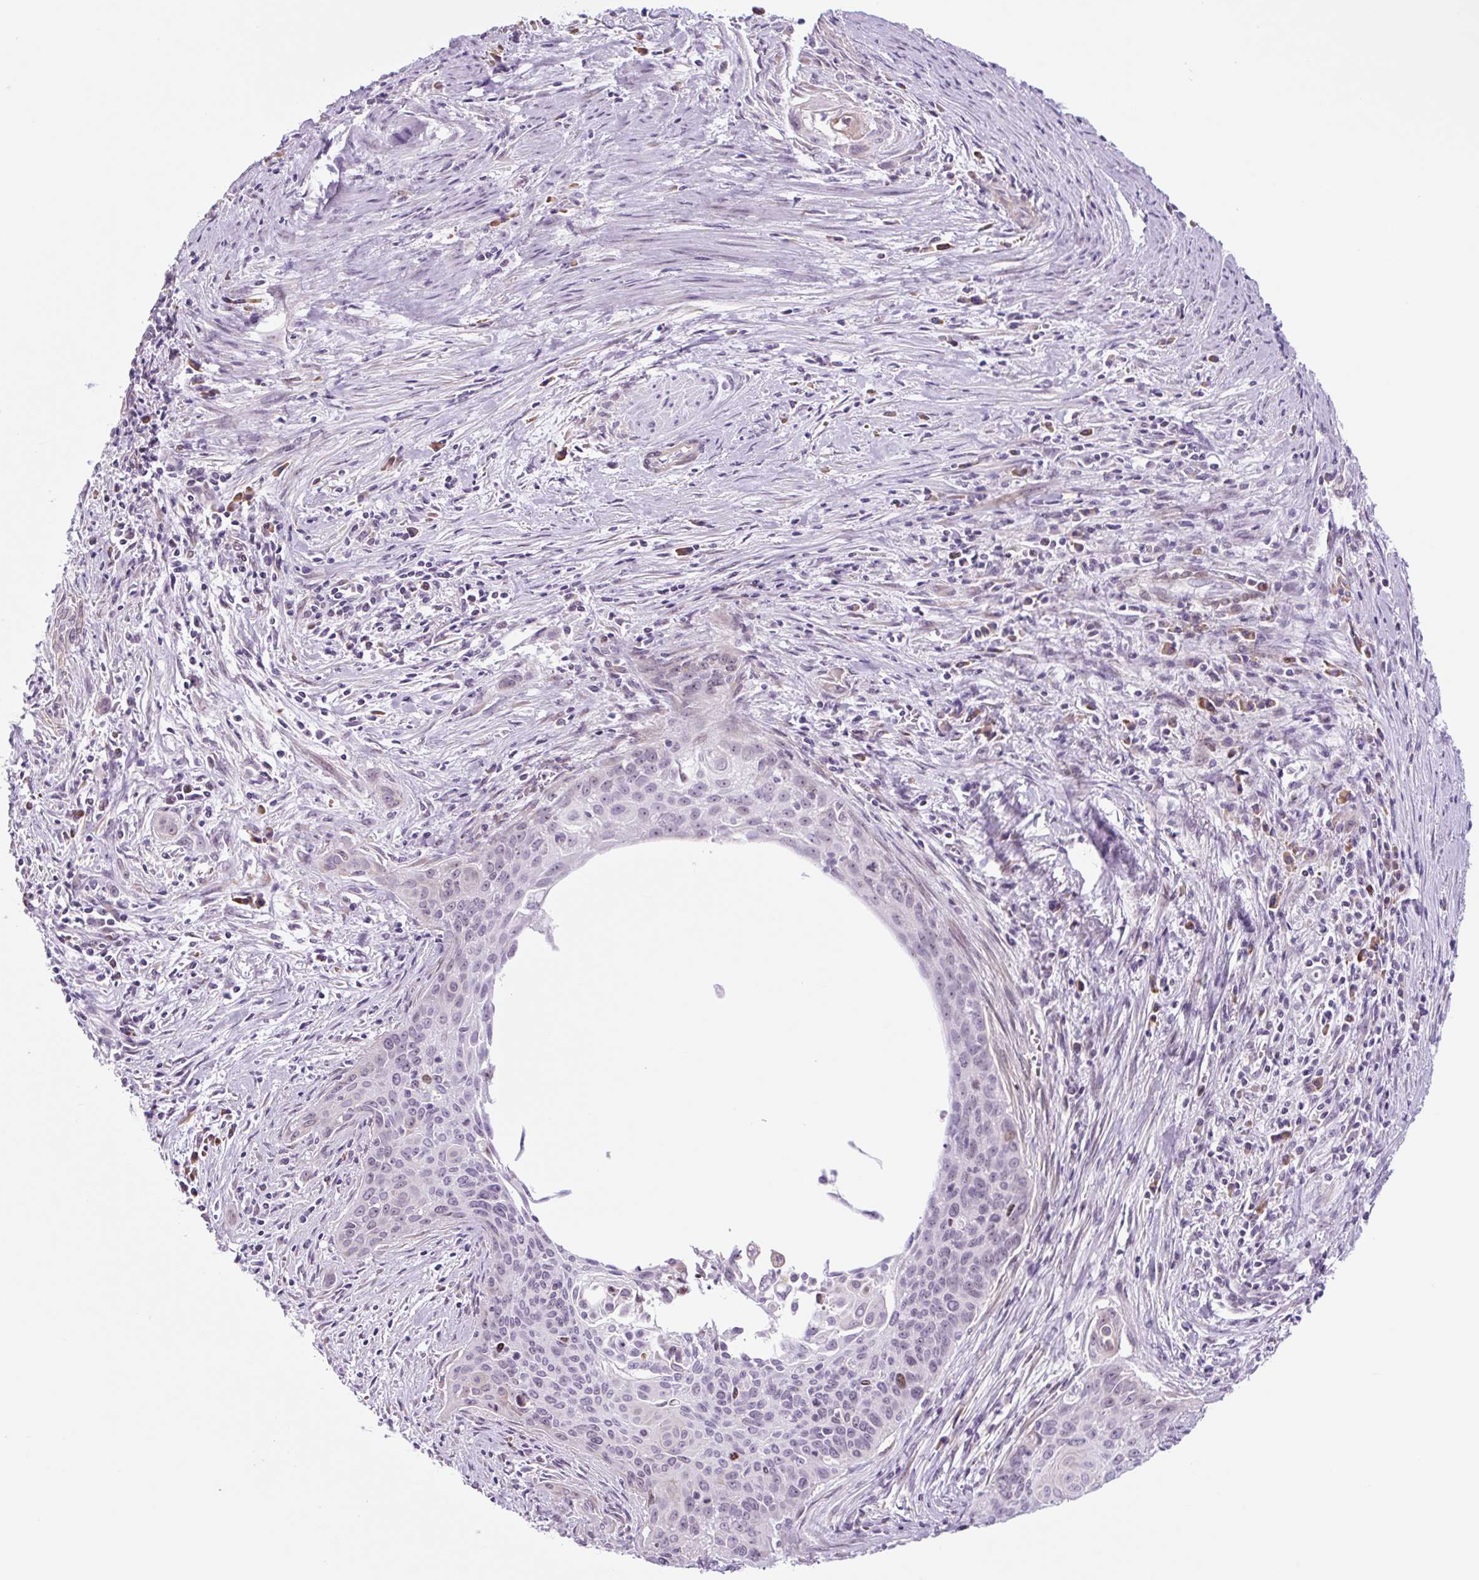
{"staining": {"intensity": "moderate", "quantity": "<25%", "location": "nuclear"}, "tissue": "cervical cancer", "cell_type": "Tumor cells", "image_type": "cancer", "snomed": [{"axis": "morphology", "description": "Squamous cell carcinoma, NOS"}, {"axis": "topography", "description": "Cervix"}], "caption": "Protein expression analysis of human cervical squamous cell carcinoma reveals moderate nuclear expression in approximately <25% of tumor cells.", "gene": "RRS1", "patient": {"sex": "female", "age": 55}}